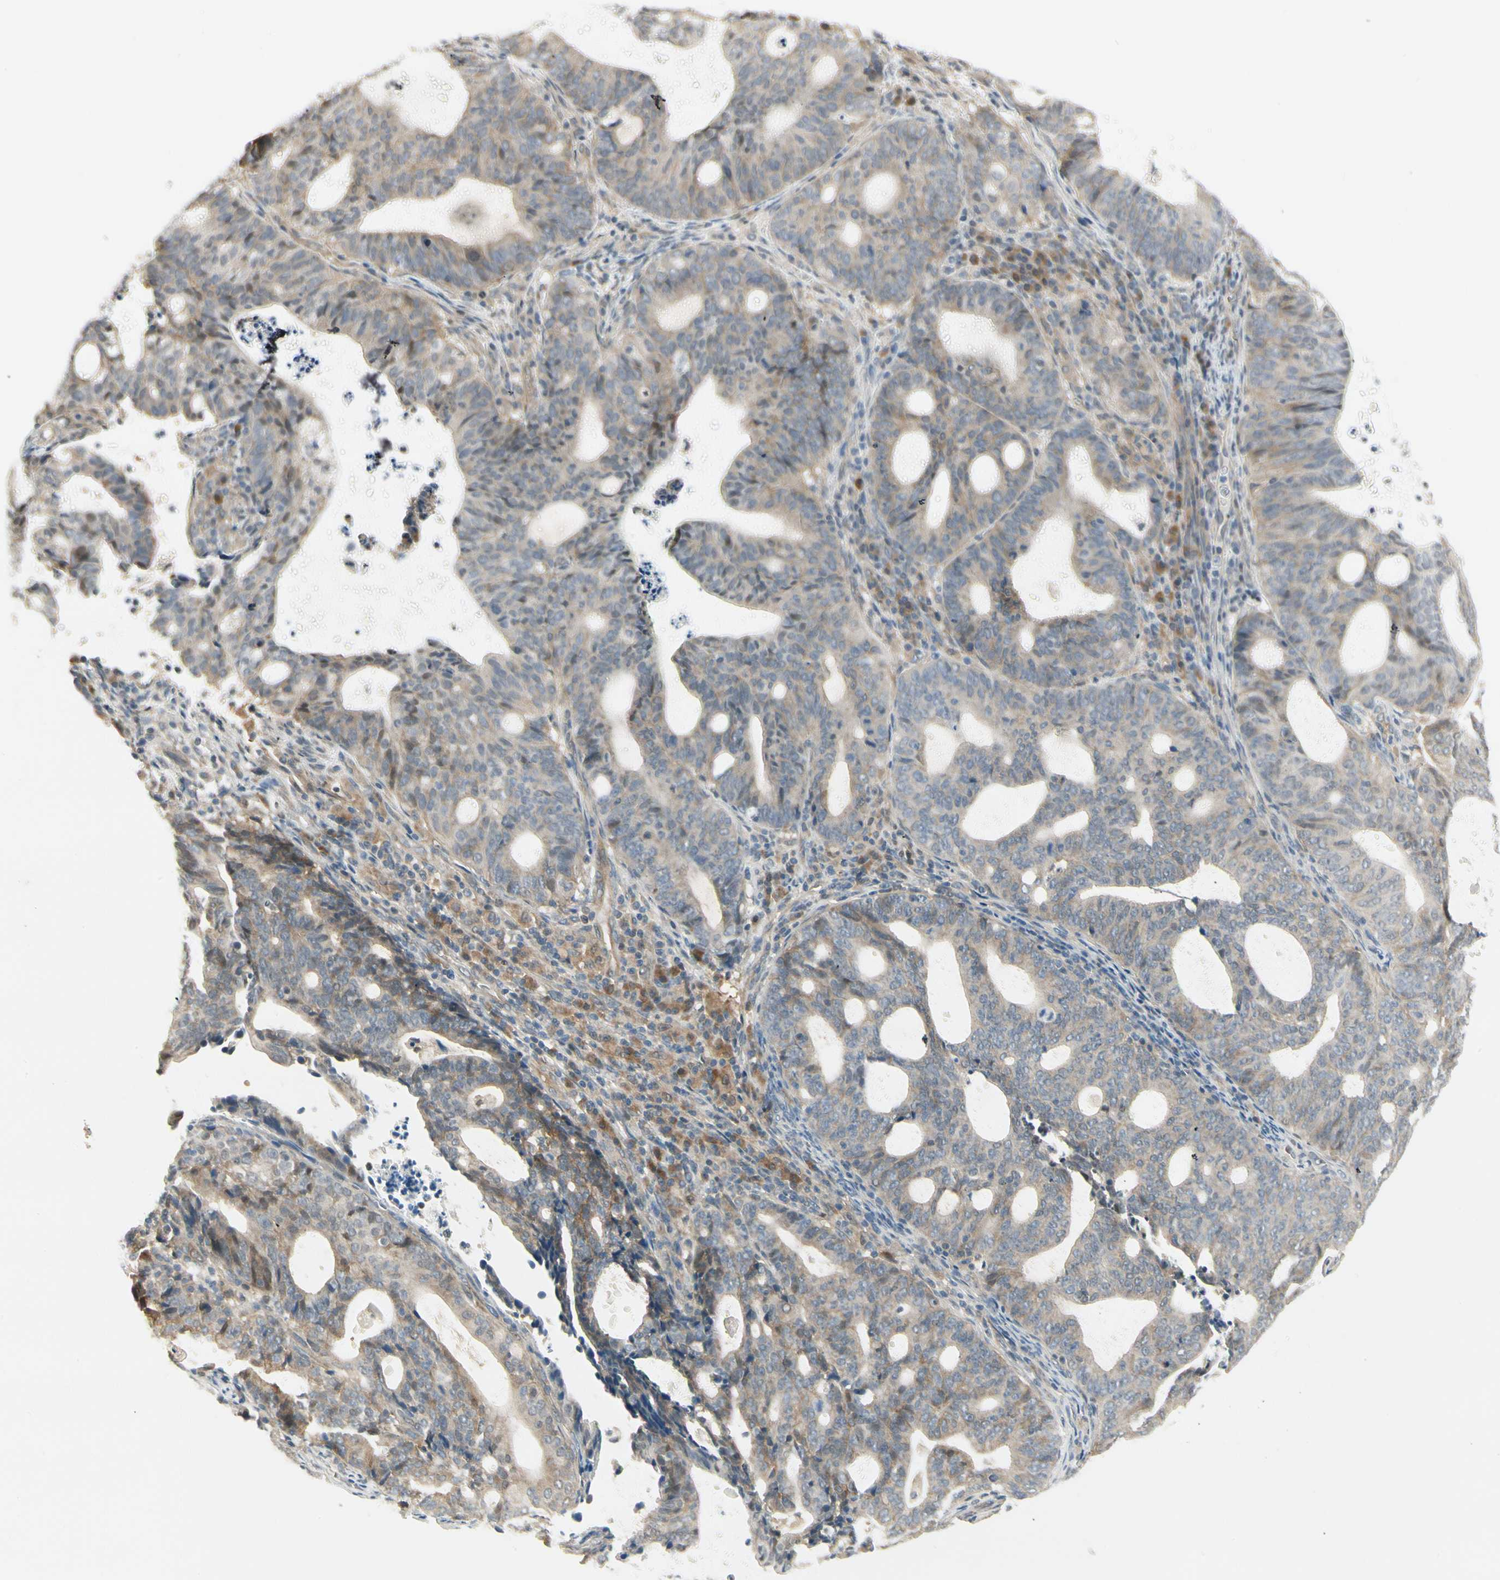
{"staining": {"intensity": "weak", "quantity": "25%-75%", "location": "cytoplasmic/membranous"}, "tissue": "endometrial cancer", "cell_type": "Tumor cells", "image_type": "cancer", "snomed": [{"axis": "morphology", "description": "Adenocarcinoma, NOS"}, {"axis": "topography", "description": "Uterus"}], "caption": "A brown stain highlights weak cytoplasmic/membranous staining of a protein in adenocarcinoma (endometrial) tumor cells.", "gene": "EPHB3", "patient": {"sex": "female", "age": 83}}